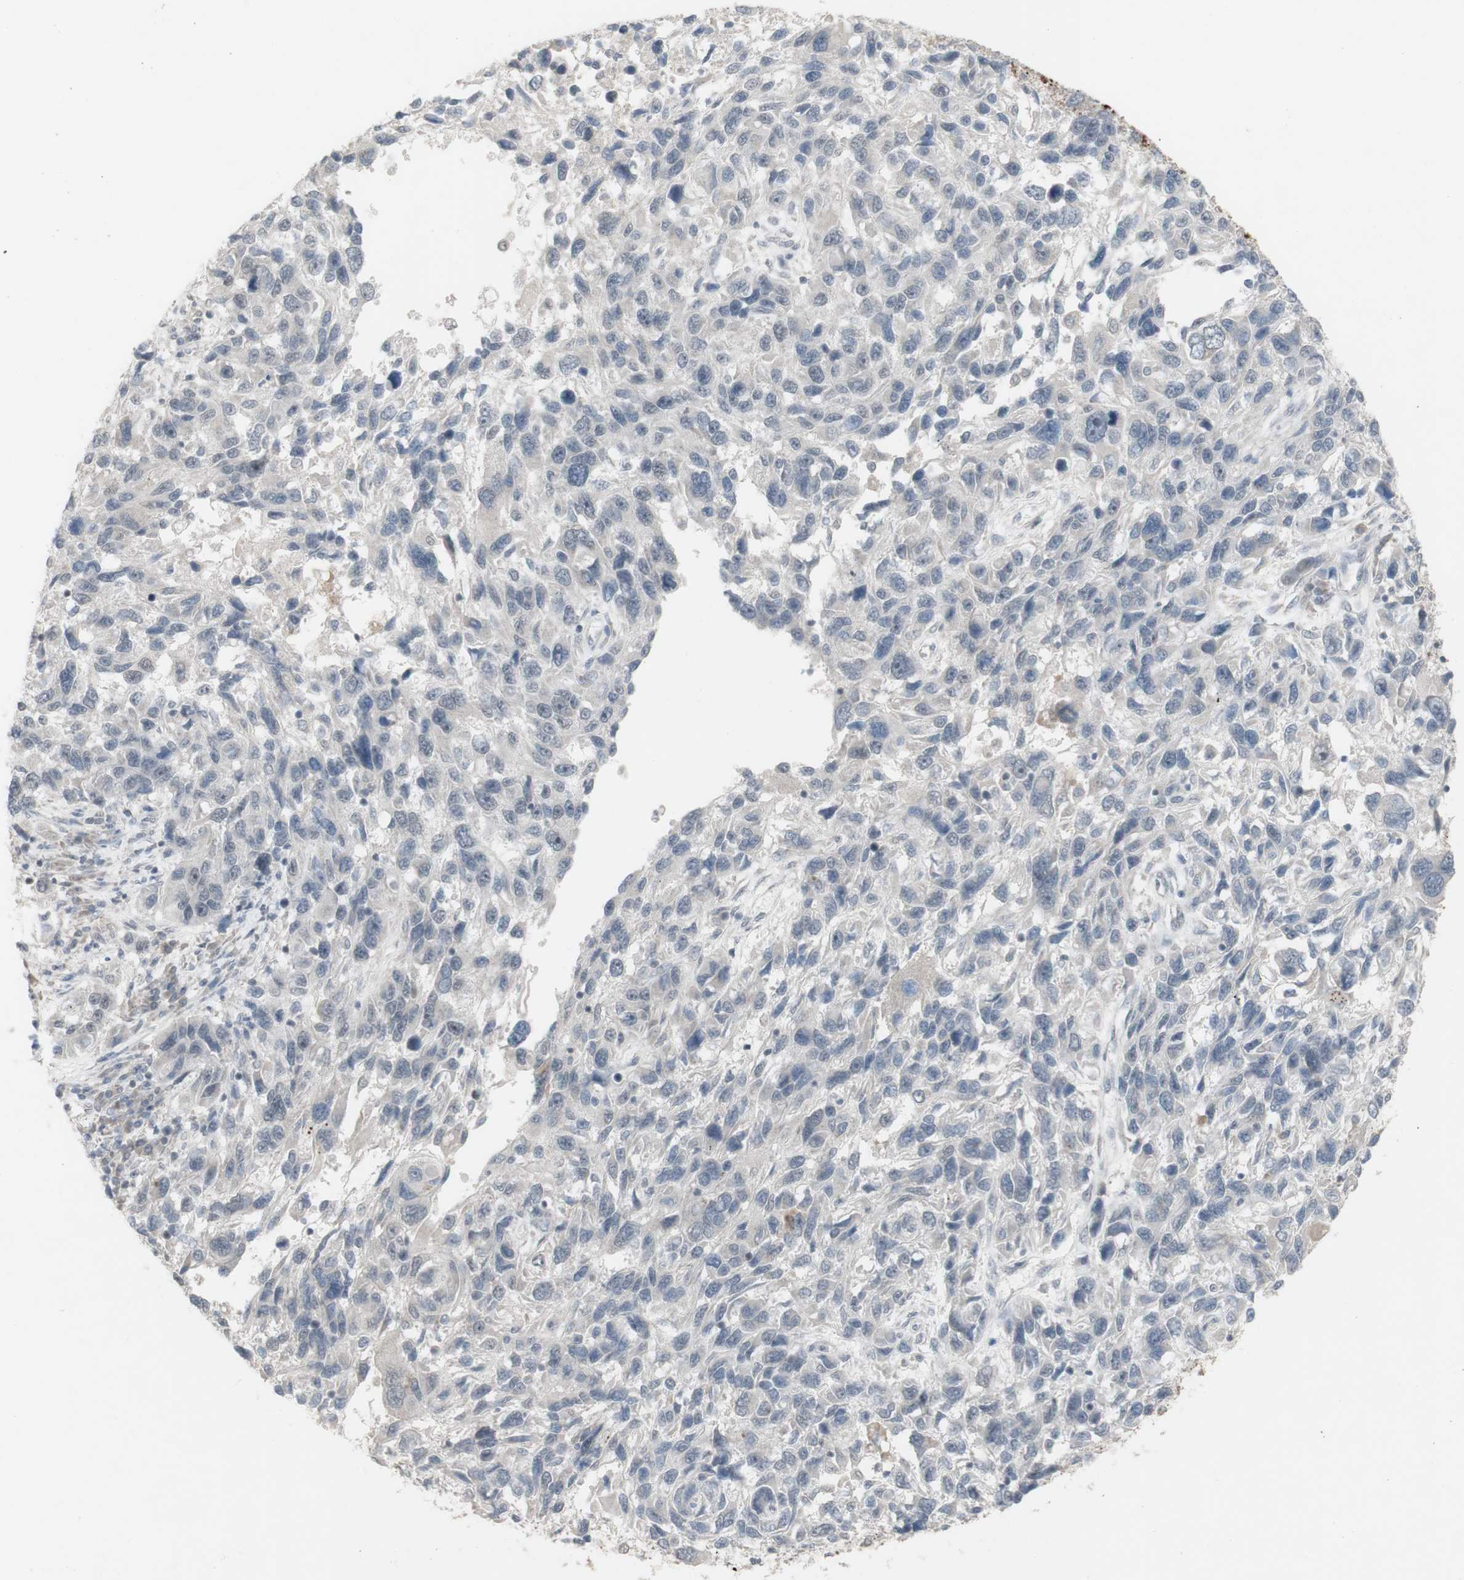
{"staining": {"intensity": "negative", "quantity": "none", "location": "none"}, "tissue": "melanoma", "cell_type": "Tumor cells", "image_type": "cancer", "snomed": [{"axis": "morphology", "description": "Malignant melanoma, NOS"}, {"axis": "topography", "description": "Skin"}], "caption": "Immunohistochemistry histopathology image of melanoma stained for a protein (brown), which exhibits no staining in tumor cells.", "gene": "C1orf116", "patient": {"sex": "male", "age": 53}}